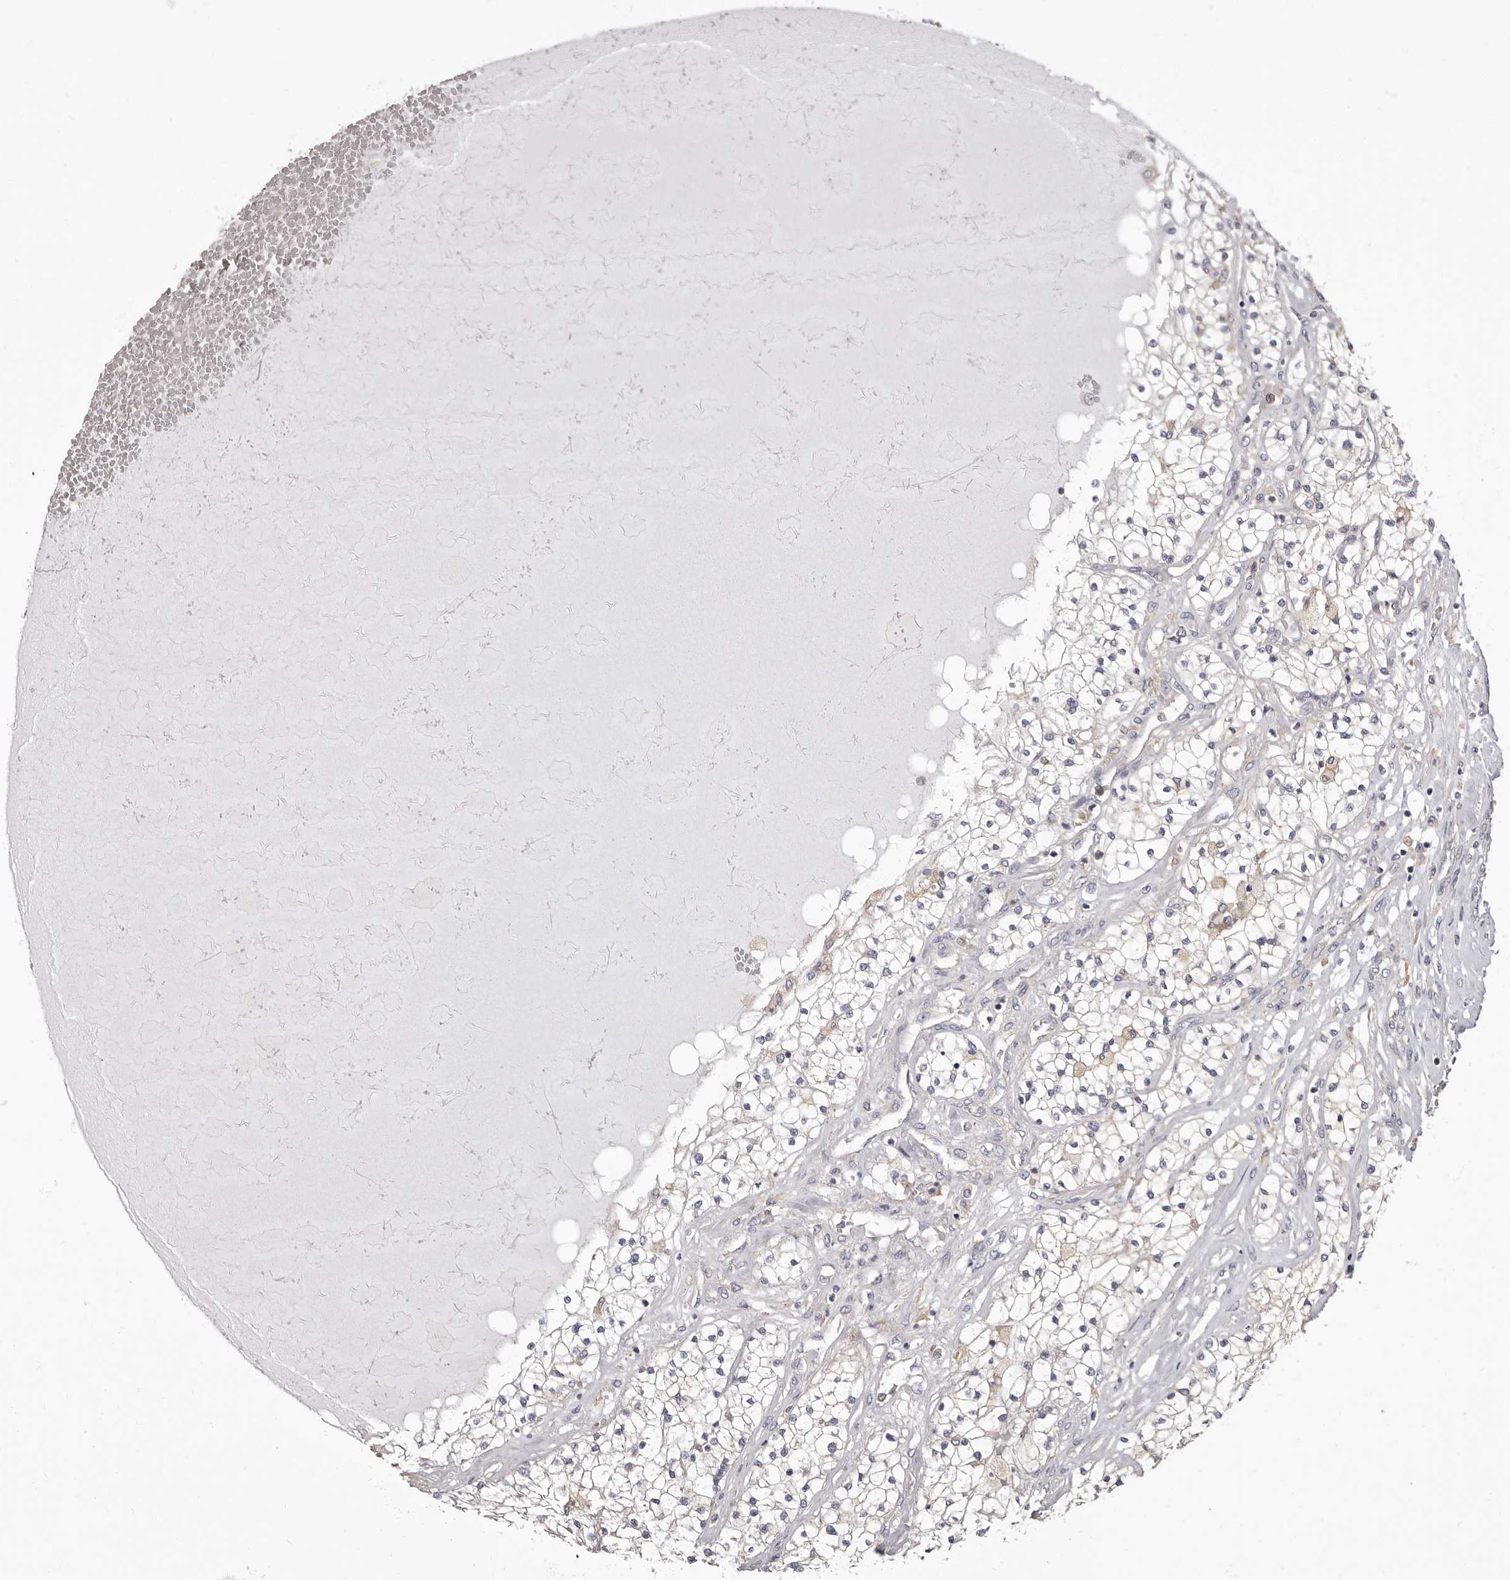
{"staining": {"intensity": "negative", "quantity": "none", "location": "none"}, "tissue": "renal cancer", "cell_type": "Tumor cells", "image_type": "cancer", "snomed": [{"axis": "morphology", "description": "Normal tissue, NOS"}, {"axis": "morphology", "description": "Adenocarcinoma, NOS"}, {"axis": "topography", "description": "Kidney"}], "caption": "High power microscopy histopathology image of an IHC histopathology image of adenocarcinoma (renal), revealing no significant staining in tumor cells.", "gene": "APEH", "patient": {"sex": "male", "age": 68}}